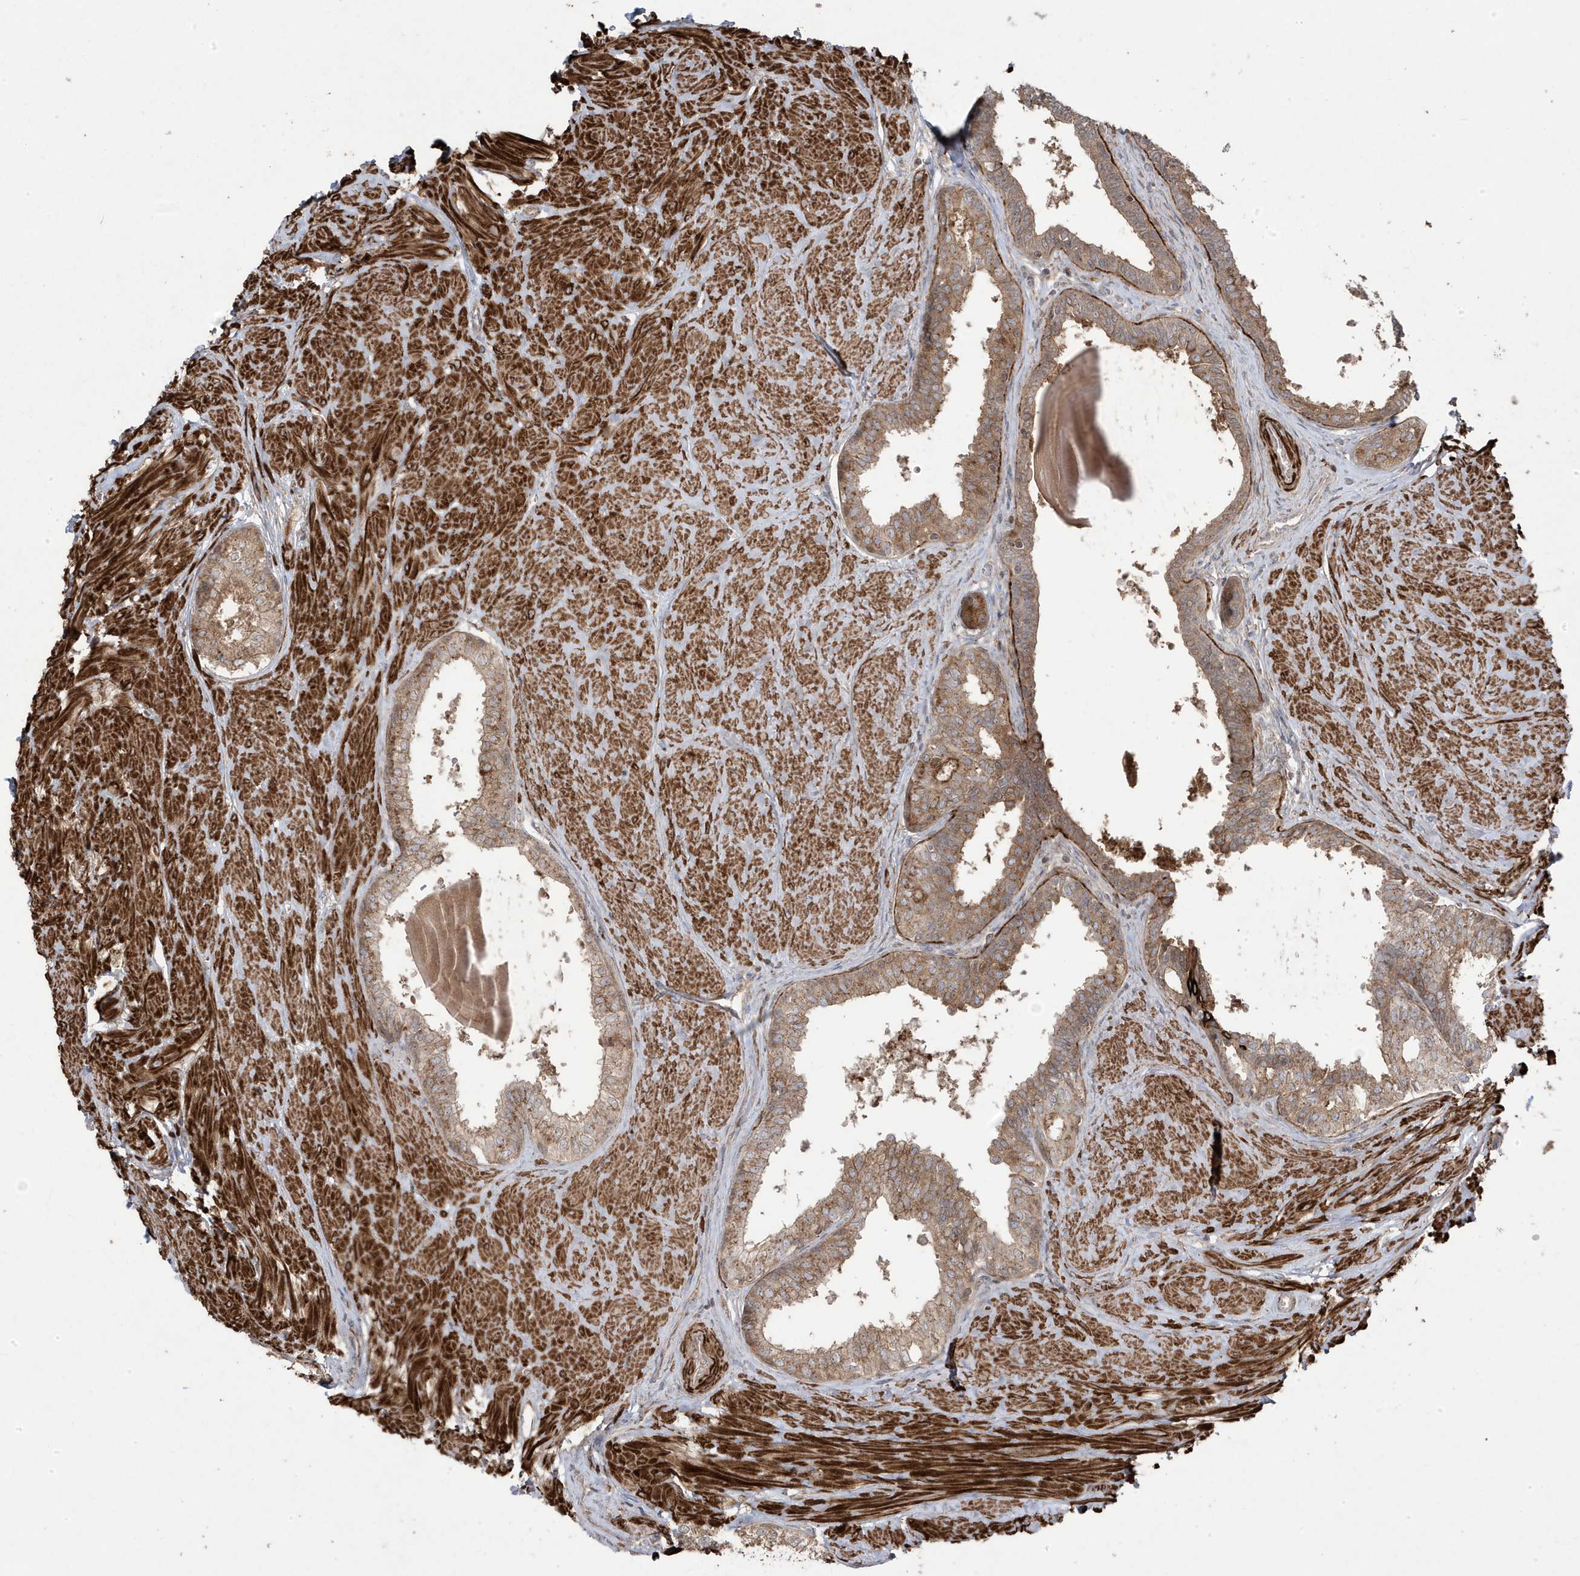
{"staining": {"intensity": "moderate", "quantity": "25%-75%", "location": "cytoplasmic/membranous"}, "tissue": "prostate", "cell_type": "Glandular cells", "image_type": "normal", "snomed": [{"axis": "morphology", "description": "Normal tissue, NOS"}, {"axis": "topography", "description": "Prostate"}], "caption": "An immunohistochemistry image of normal tissue is shown. Protein staining in brown labels moderate cytoplasmic/membranous positivity in prostate within glandular cells.", "gene": "CETN3", "patient": {"sex": "male", "age": 48}}